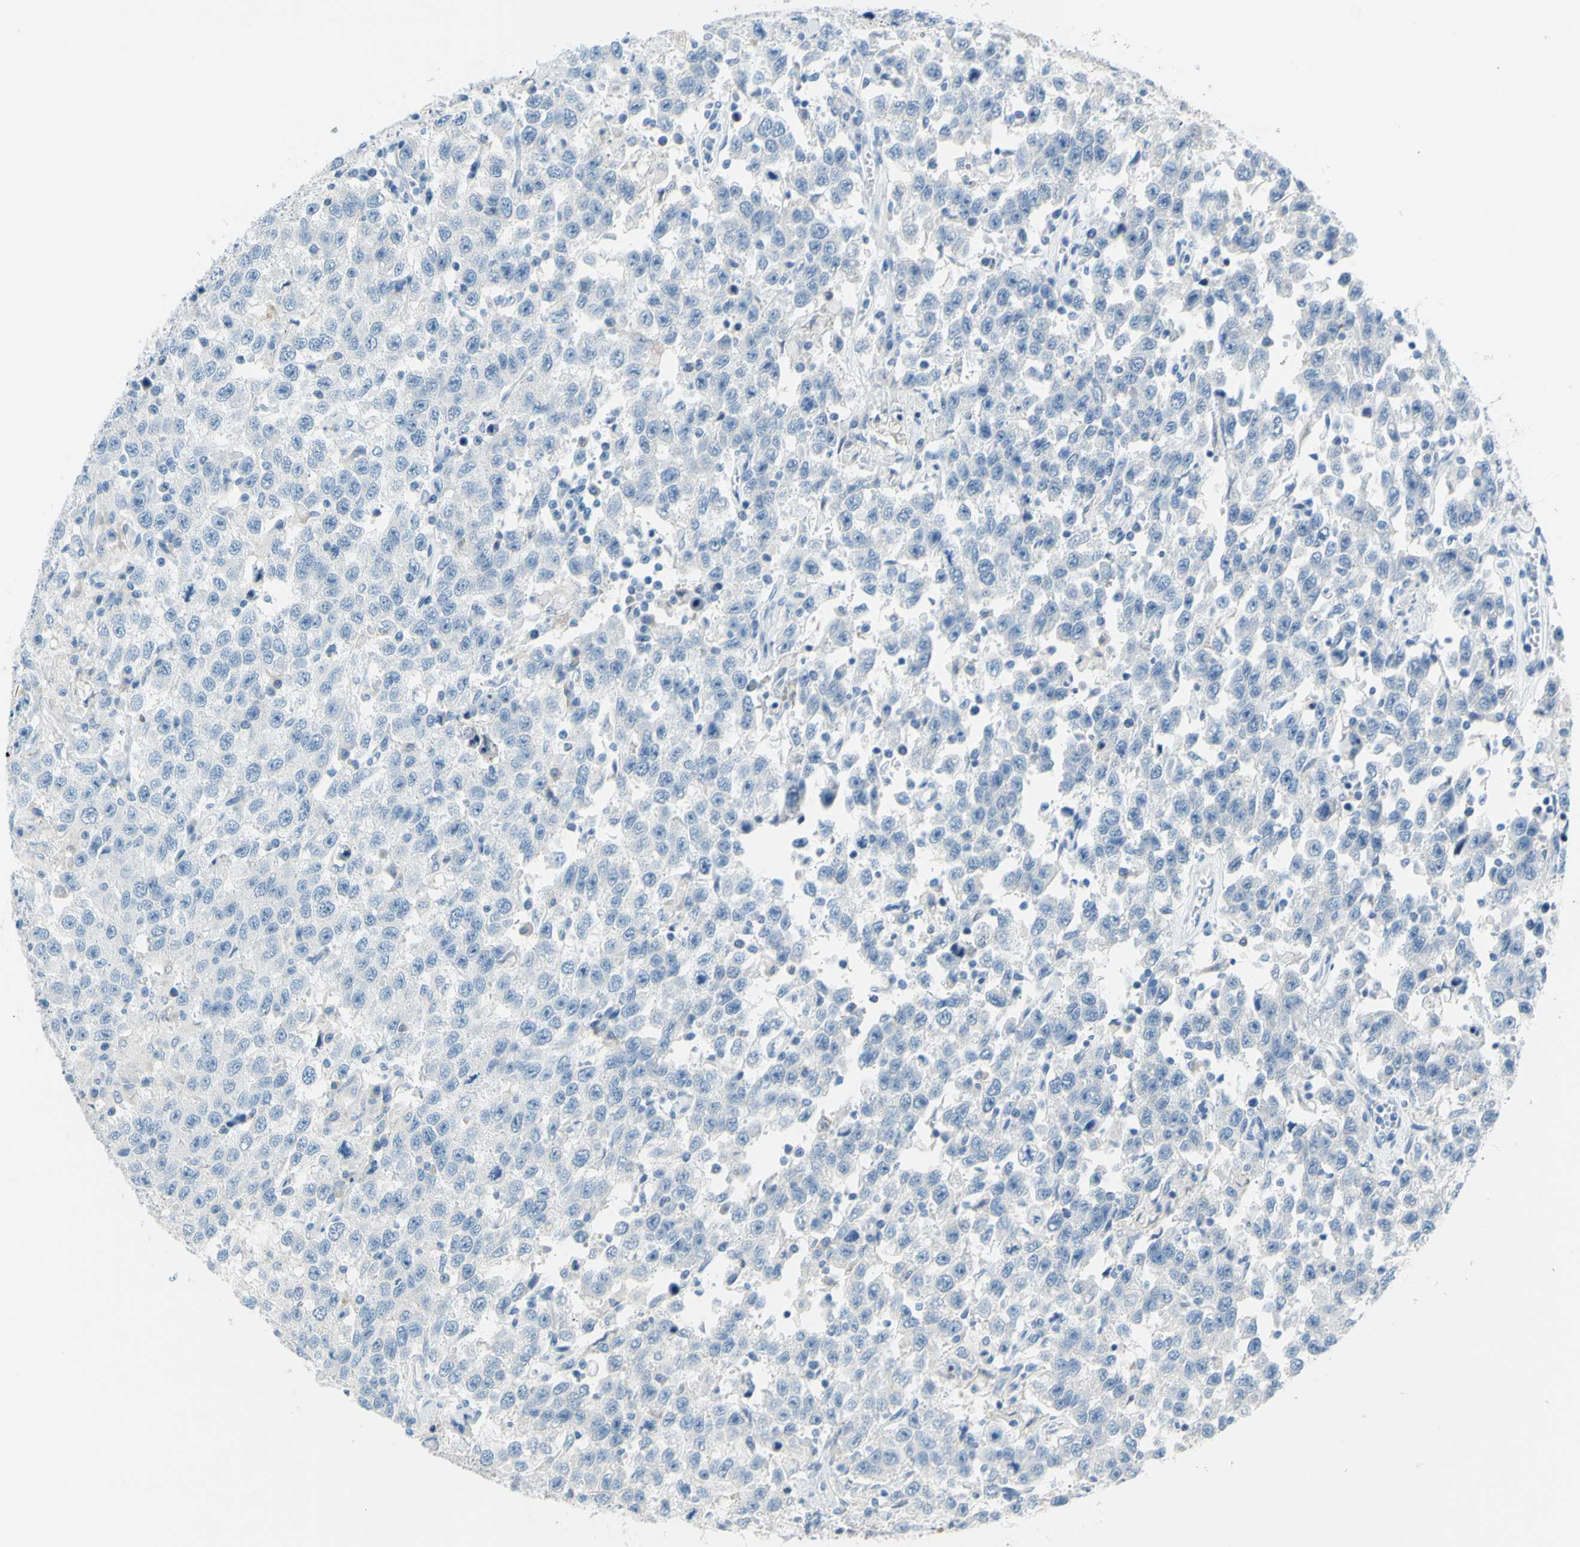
{"staining": {"intensity": "negative", "quantity": "none", "location": "none"}, "tissue": "testis cancer", "cell_type": "Tumor cells", "image_type": "cancer", "snomed": [{"axis": "morphology", "description": "Seminoma, NOS"}, {"axis": "topography", "description": "Testis"}], "caption": "Immunohistochemistry of seminoma (testis) shows no expression in tumor cells.", "gene": "SLC1A2", "patient": {"sex": "male", "age": 41}}